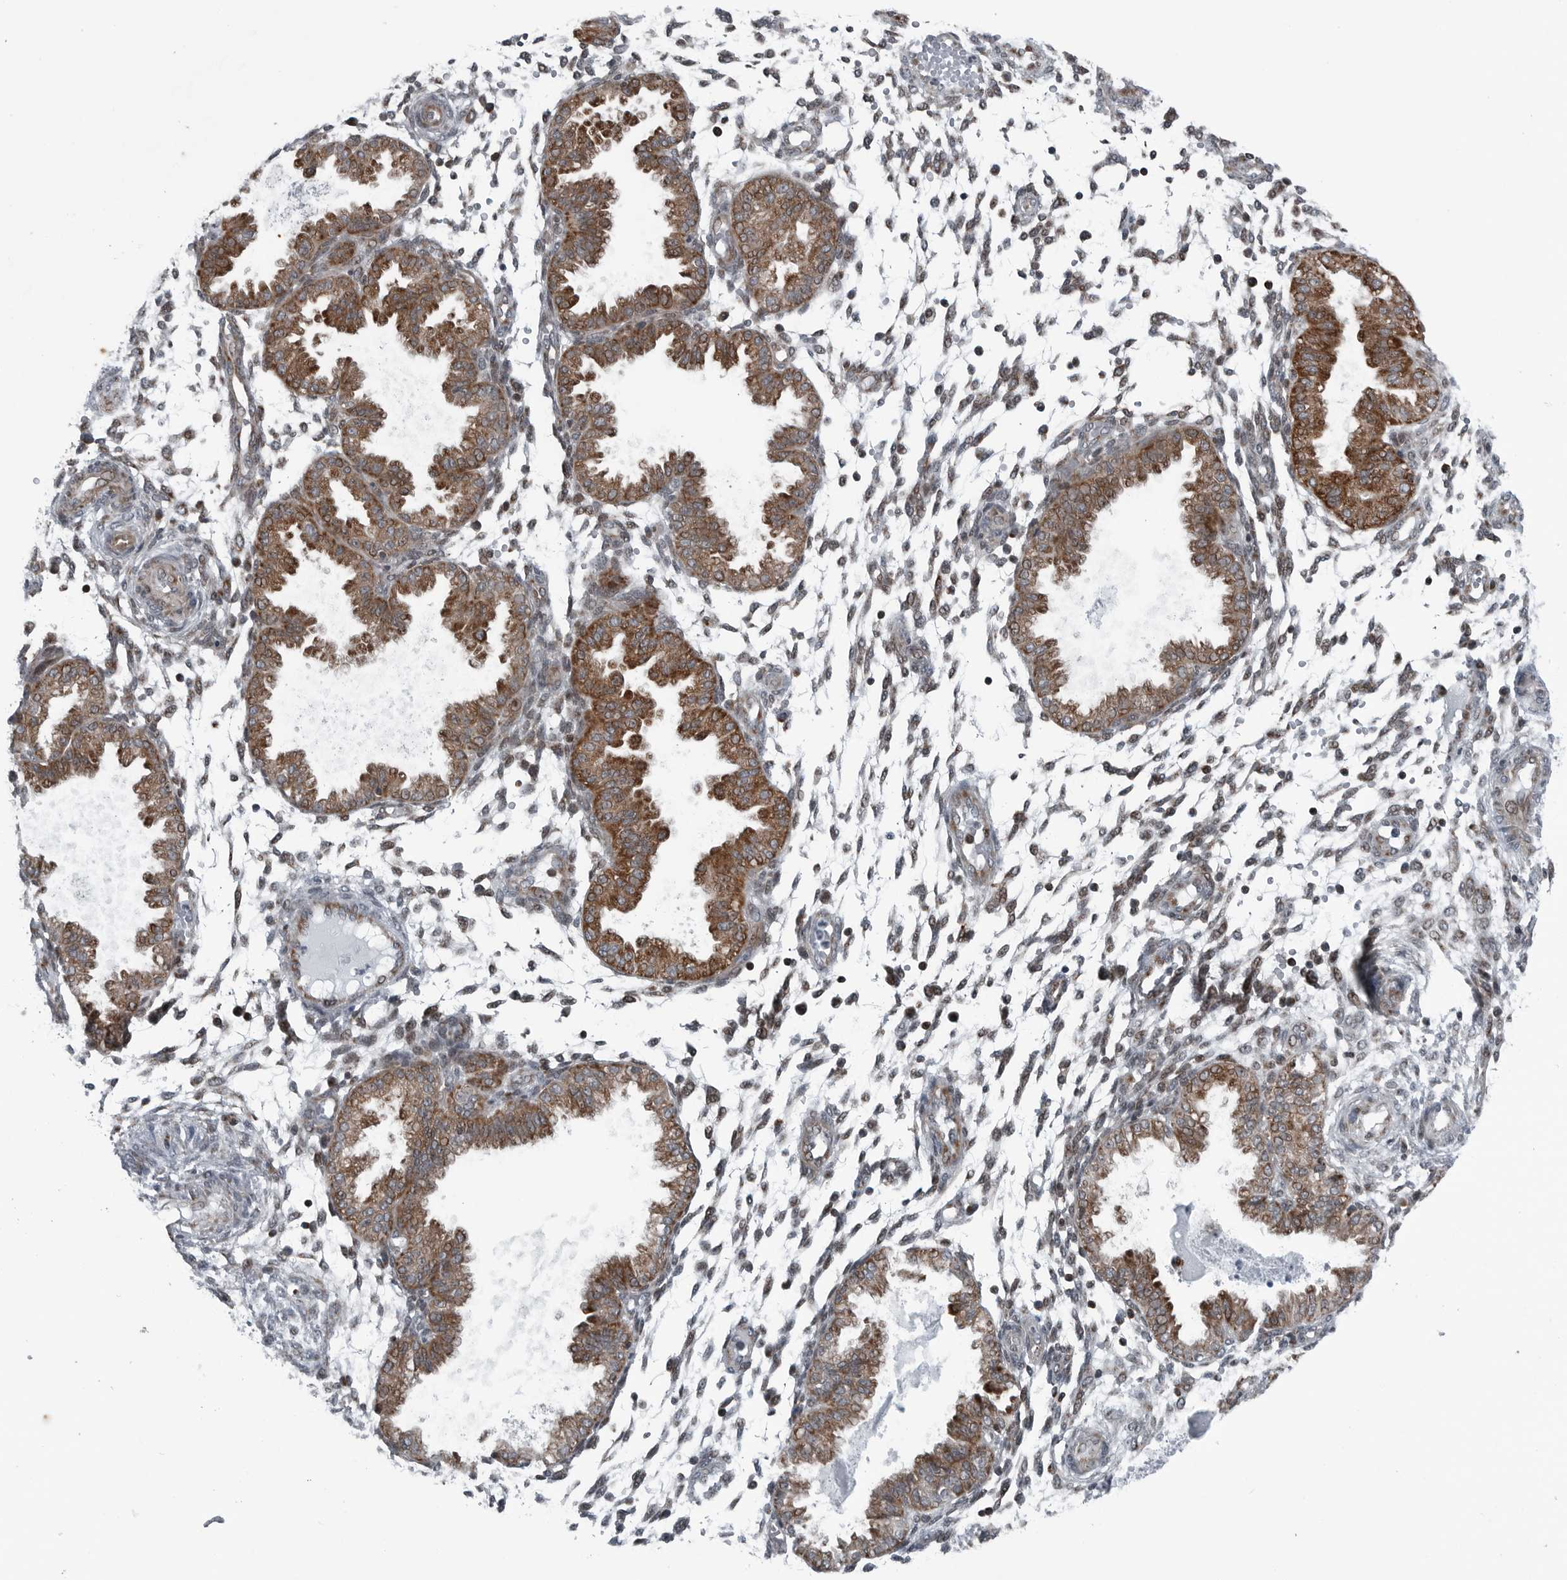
{"staining": {"intensity": "weak", "quantity": "25%-75%", "location": "cytoplasmic/membranous,nuclear"}, "tissue": "endometrium", "cell_type": "Cells in endometrial stroma", "image_type": "normal", "snomed": [{"axis": "morphology", "description": "Normal tissue, NOS"}, {"axis": "topography", "description": "Endometrium"}], "caption": "The immunohistochemical stain shows weak cytoplasmic/membranous,nuclear expression in cells in endometrial stroma of normal endometrium. (Brightfield microscopy of DAB IHC at high magnification).", "gene": "GAK", "patient": {"sex": "female", "age": 33}}